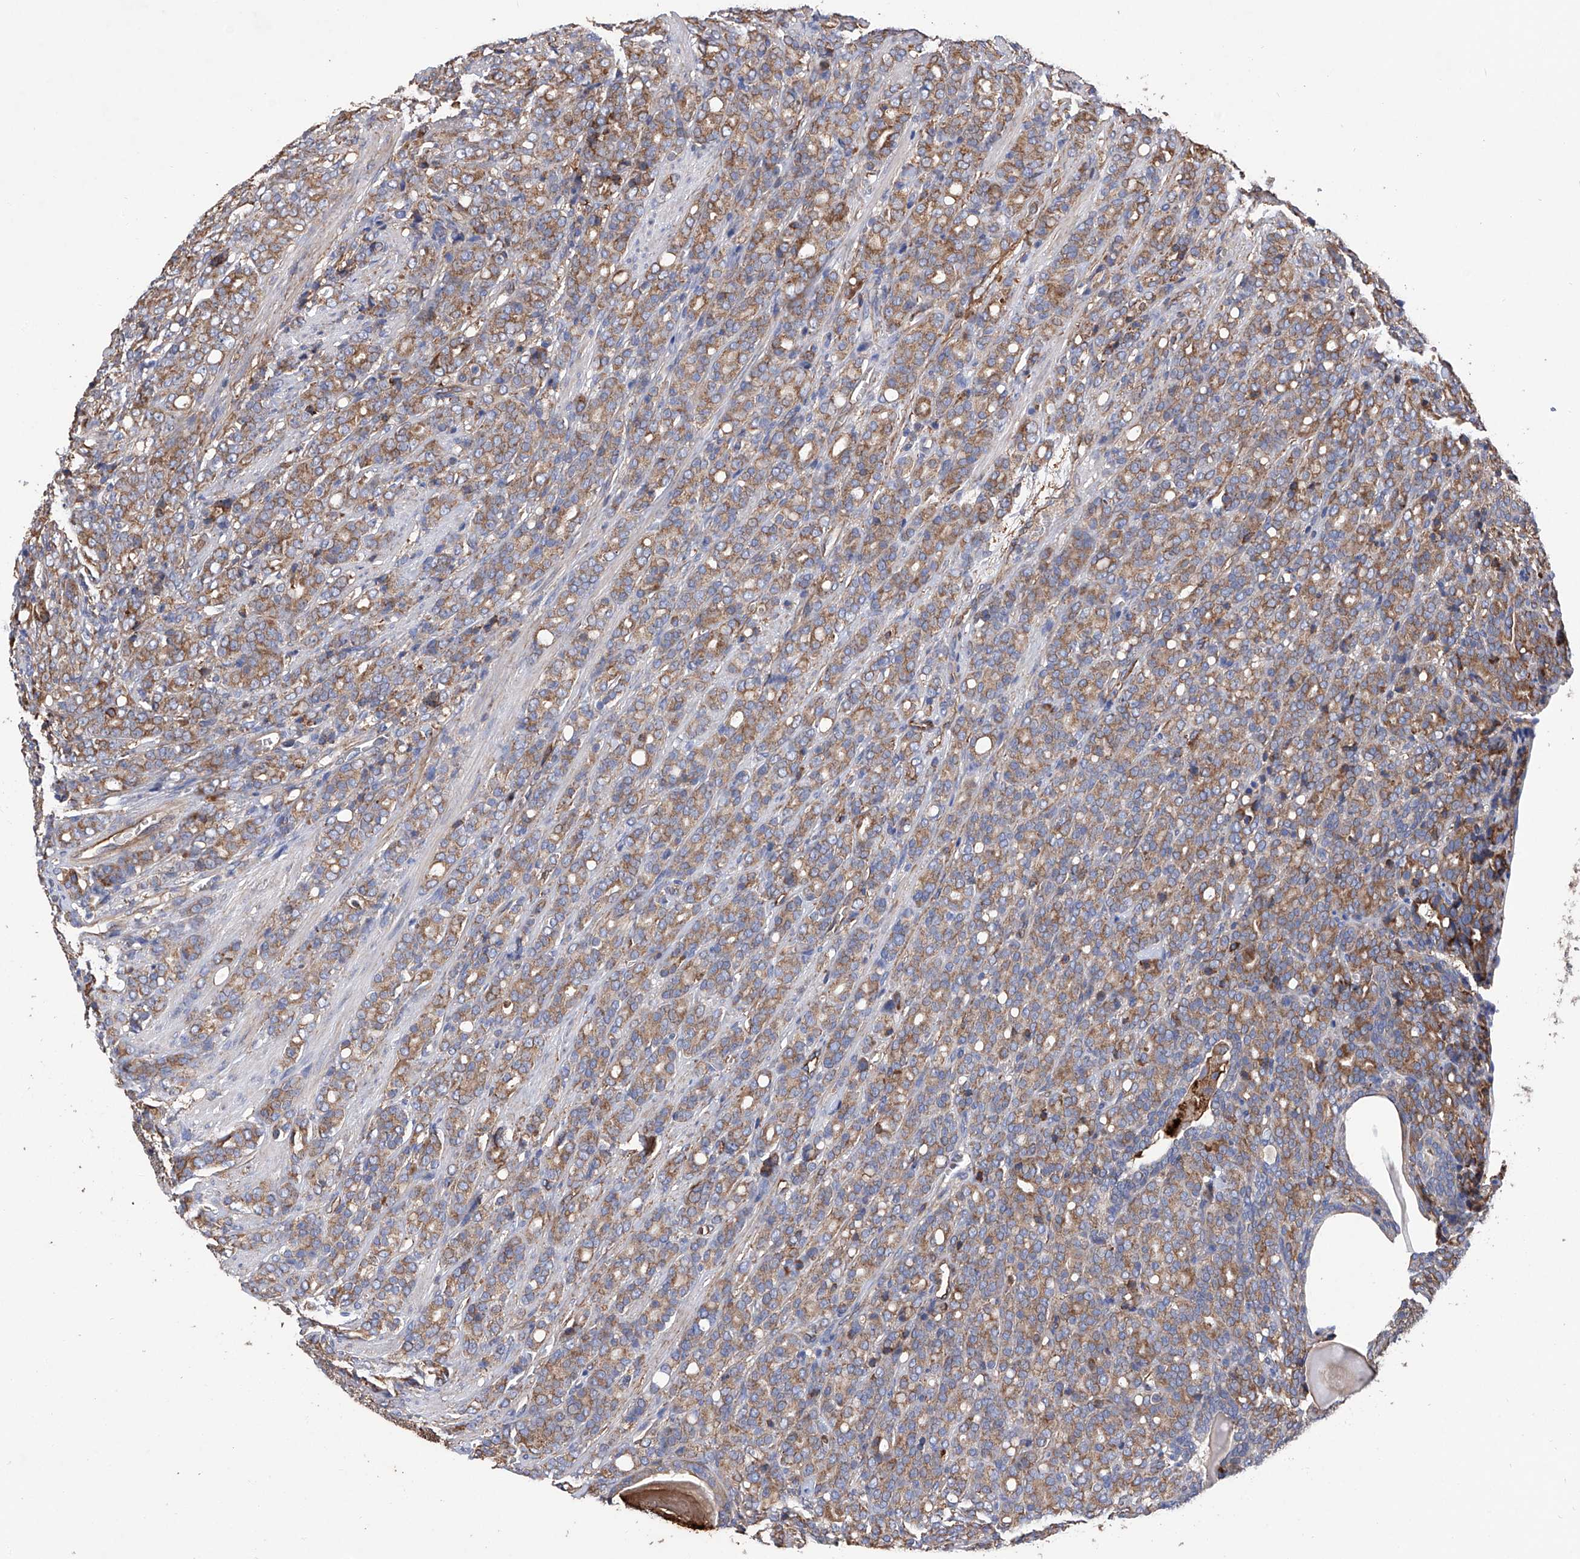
{"staining": {"intensity": "moderate", "quantity": ">75%", "location": "cytoplasmic/membranous"}, "tissue": "prostate cancer", "cell_type": "Tumor cells", "image_type": "cancer", "snomed": [{"axis": "morphology", "description": "Adenocarcinoma, High grade"}, {"axis": "topography", "description": "Prostate"}], "caption": "Immunohistochemical staining of prostate adenocarcinoma (high-grade) shows medium levels of moderate cytoplasmic/membranous protein expression in approximately >75% of tumor cells.", "gene": "INPP5B", "patient": {"sex": "male", "age": 62}}